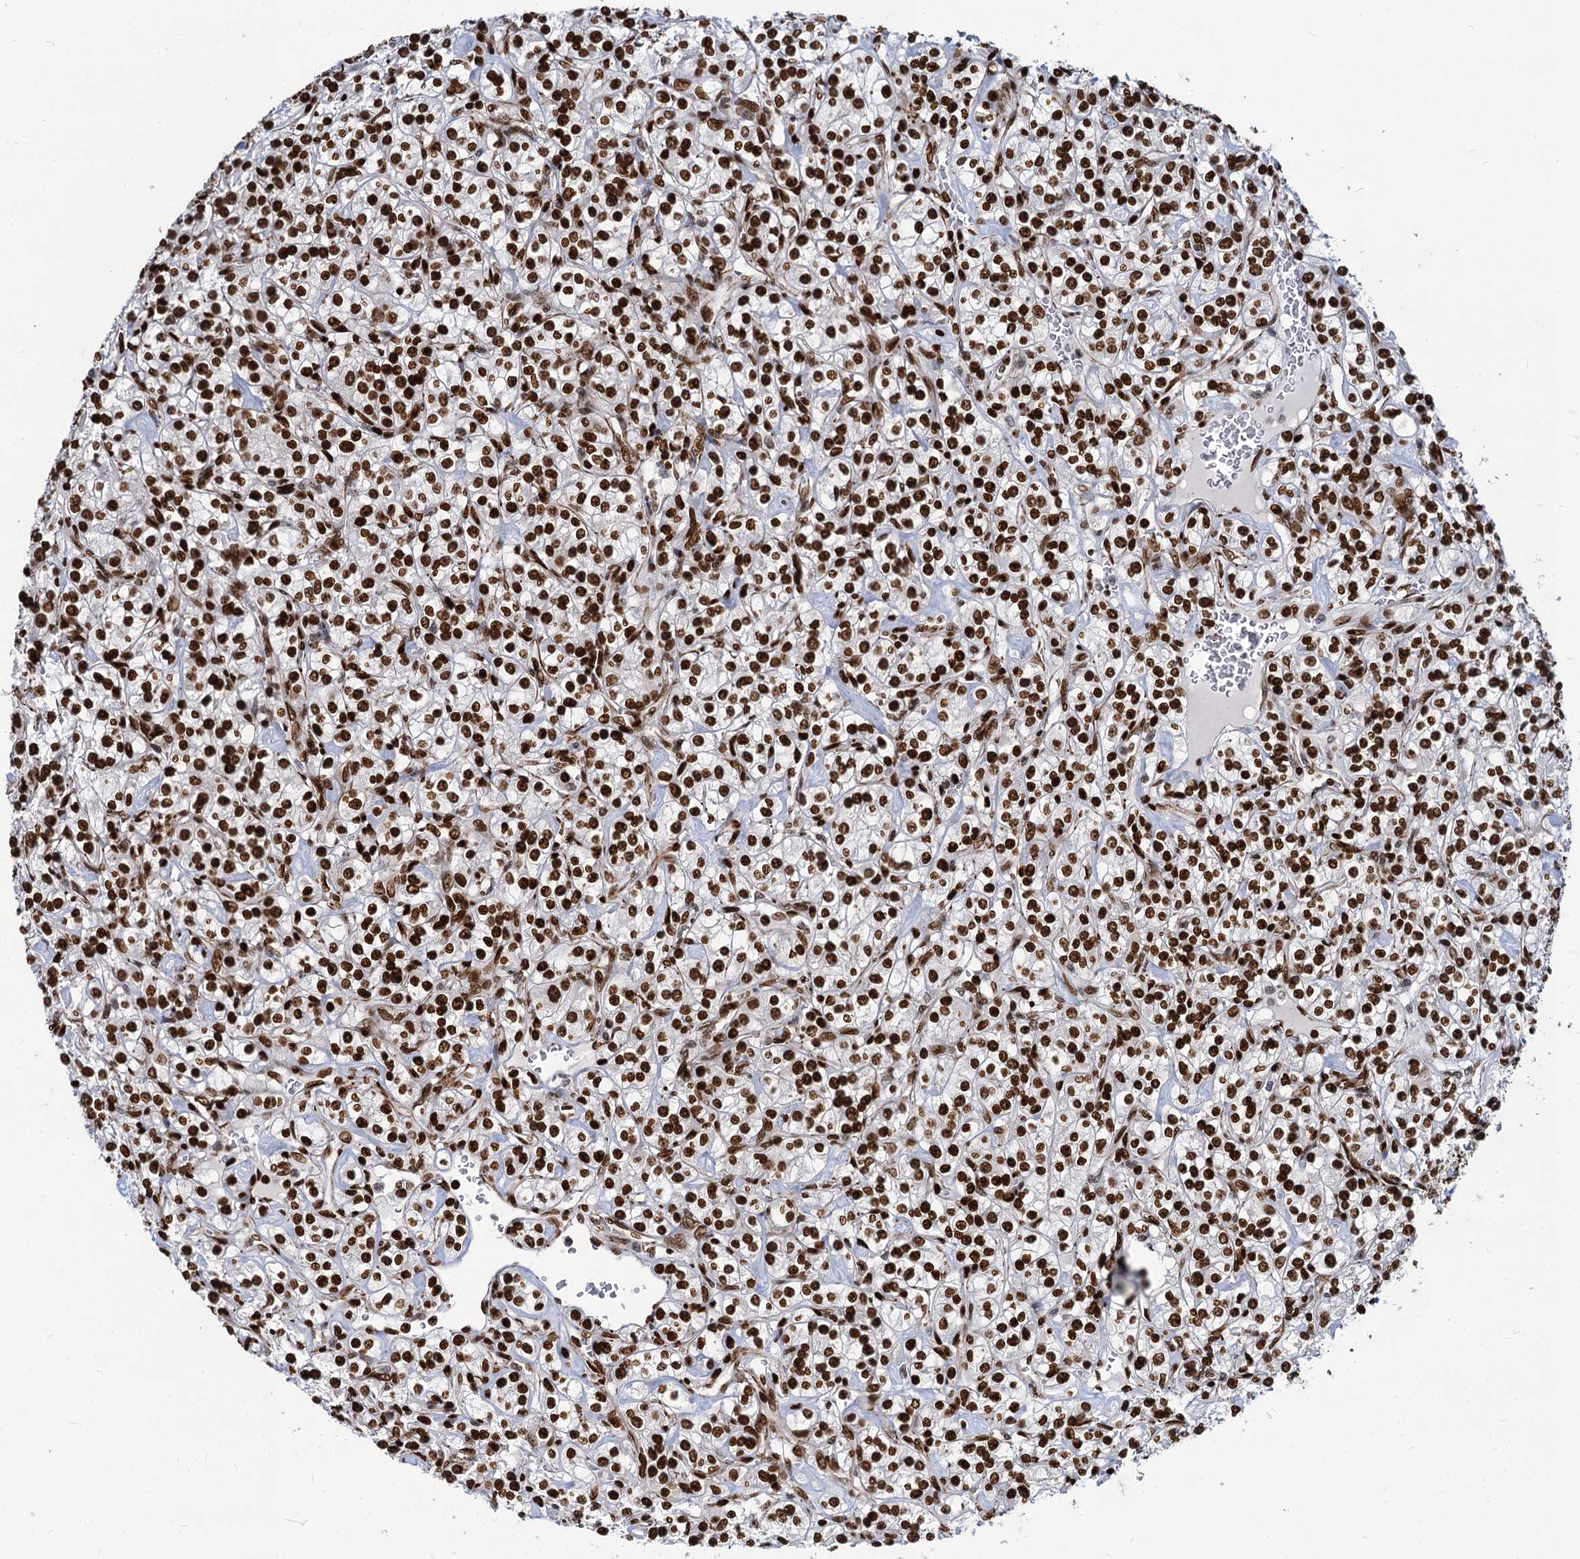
{"staining": {"intensity": "strong", "quantity": ">75%", "location": "nuclear"}, "tissue": "renal cancer", "cell_type": "Tumor cells", "image_type": "cancer", "snomed": [{"axis": "morphology", "description": "Adenocarcinoma, NOS"}, {"axis": "topography", "description": "Kidney"}], "caption": "IHC of renal cancer (adenocarcinoma) displays high levels of strong nuclear positivity in approximately >75% of tumor cells. (DAB IHC with brightfield microscopy, high magnification).", "gene": "MECP2", "patient": {"sex": "male", "age": 77}}